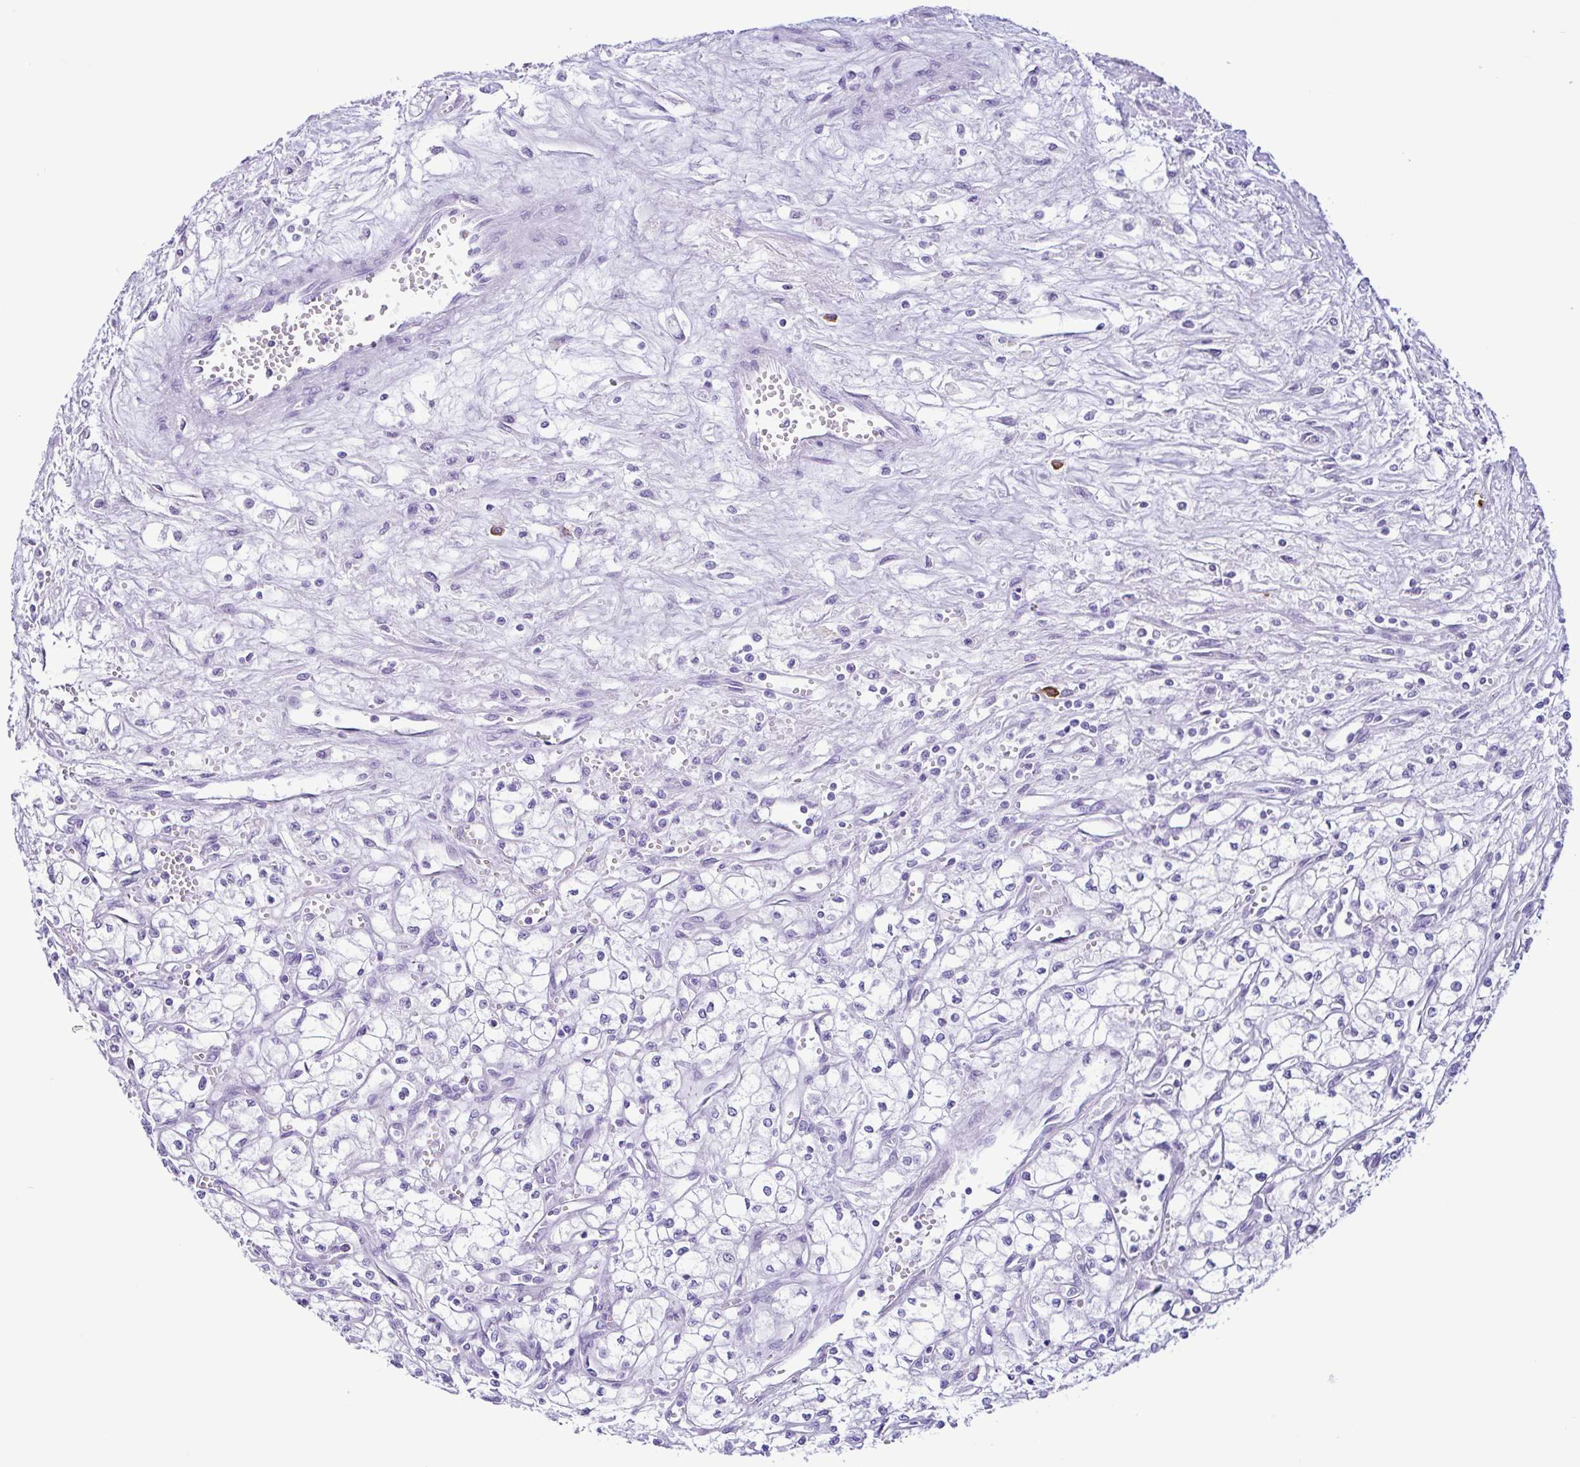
{"staining": {"intensity": "negative", "quantity": "none", "location": "none"}, "tissue": "renal cancer", "cell_type": "Tumor cells", "image_type": "cancer", "snomed": [{"axis": "morphology", "description": "Adenocarcinoma, NOS"}, {"axis": "topography", "description": "Kidney"}], "caption": "Immunohistochemical staining of renal cancer (adenocarcinoma) reveals no significant staining in tumor cells.", "gene": "PIGF", "patient": {"sex": "male", "age": 59}}